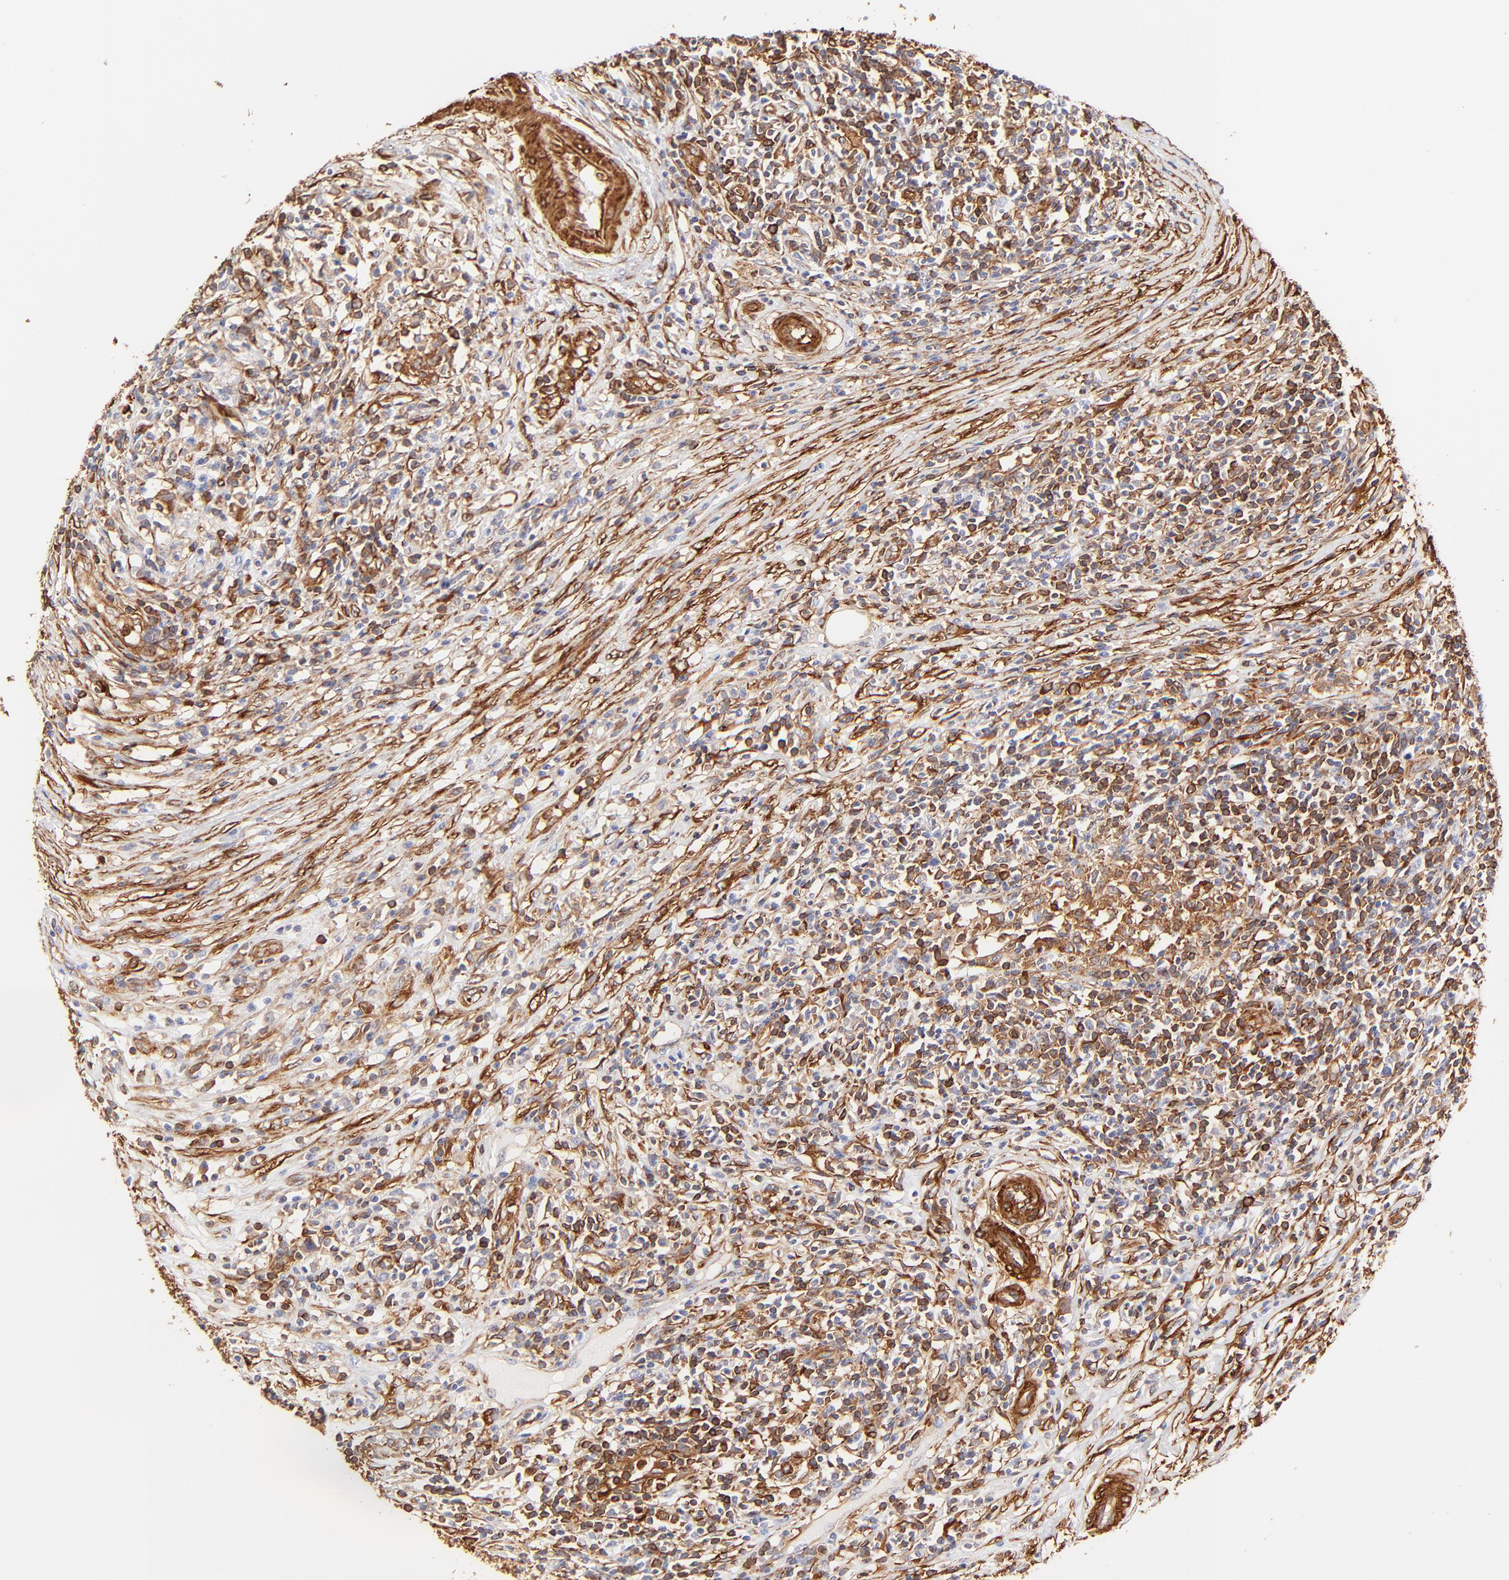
{"staining": {"intensity": "moderate", "quantity": ">75%", "location": "cytoplasmic/membranous"}, "tissue": "lymphoma", "cell_type": "Tumor cells", "image_type": "cancer", "snomed": [{"axis": "morphology", "description": "Malignant lymphoma, non-Hodgkin's type, High grade"}, {"axis": "topography", "description": "Lymph node"}], "caption": "DAB (3,3'-diaminobenzidine) immunohistochemical staining of human high-grade malignant lymphoma, non-Hodgkin's type demonstrates moderate cytoplasmic/membranous protein staining in approximately >75% of tumor cells.", "gene": "FLNA", "patient": {"sex": "female", "age": 84}}